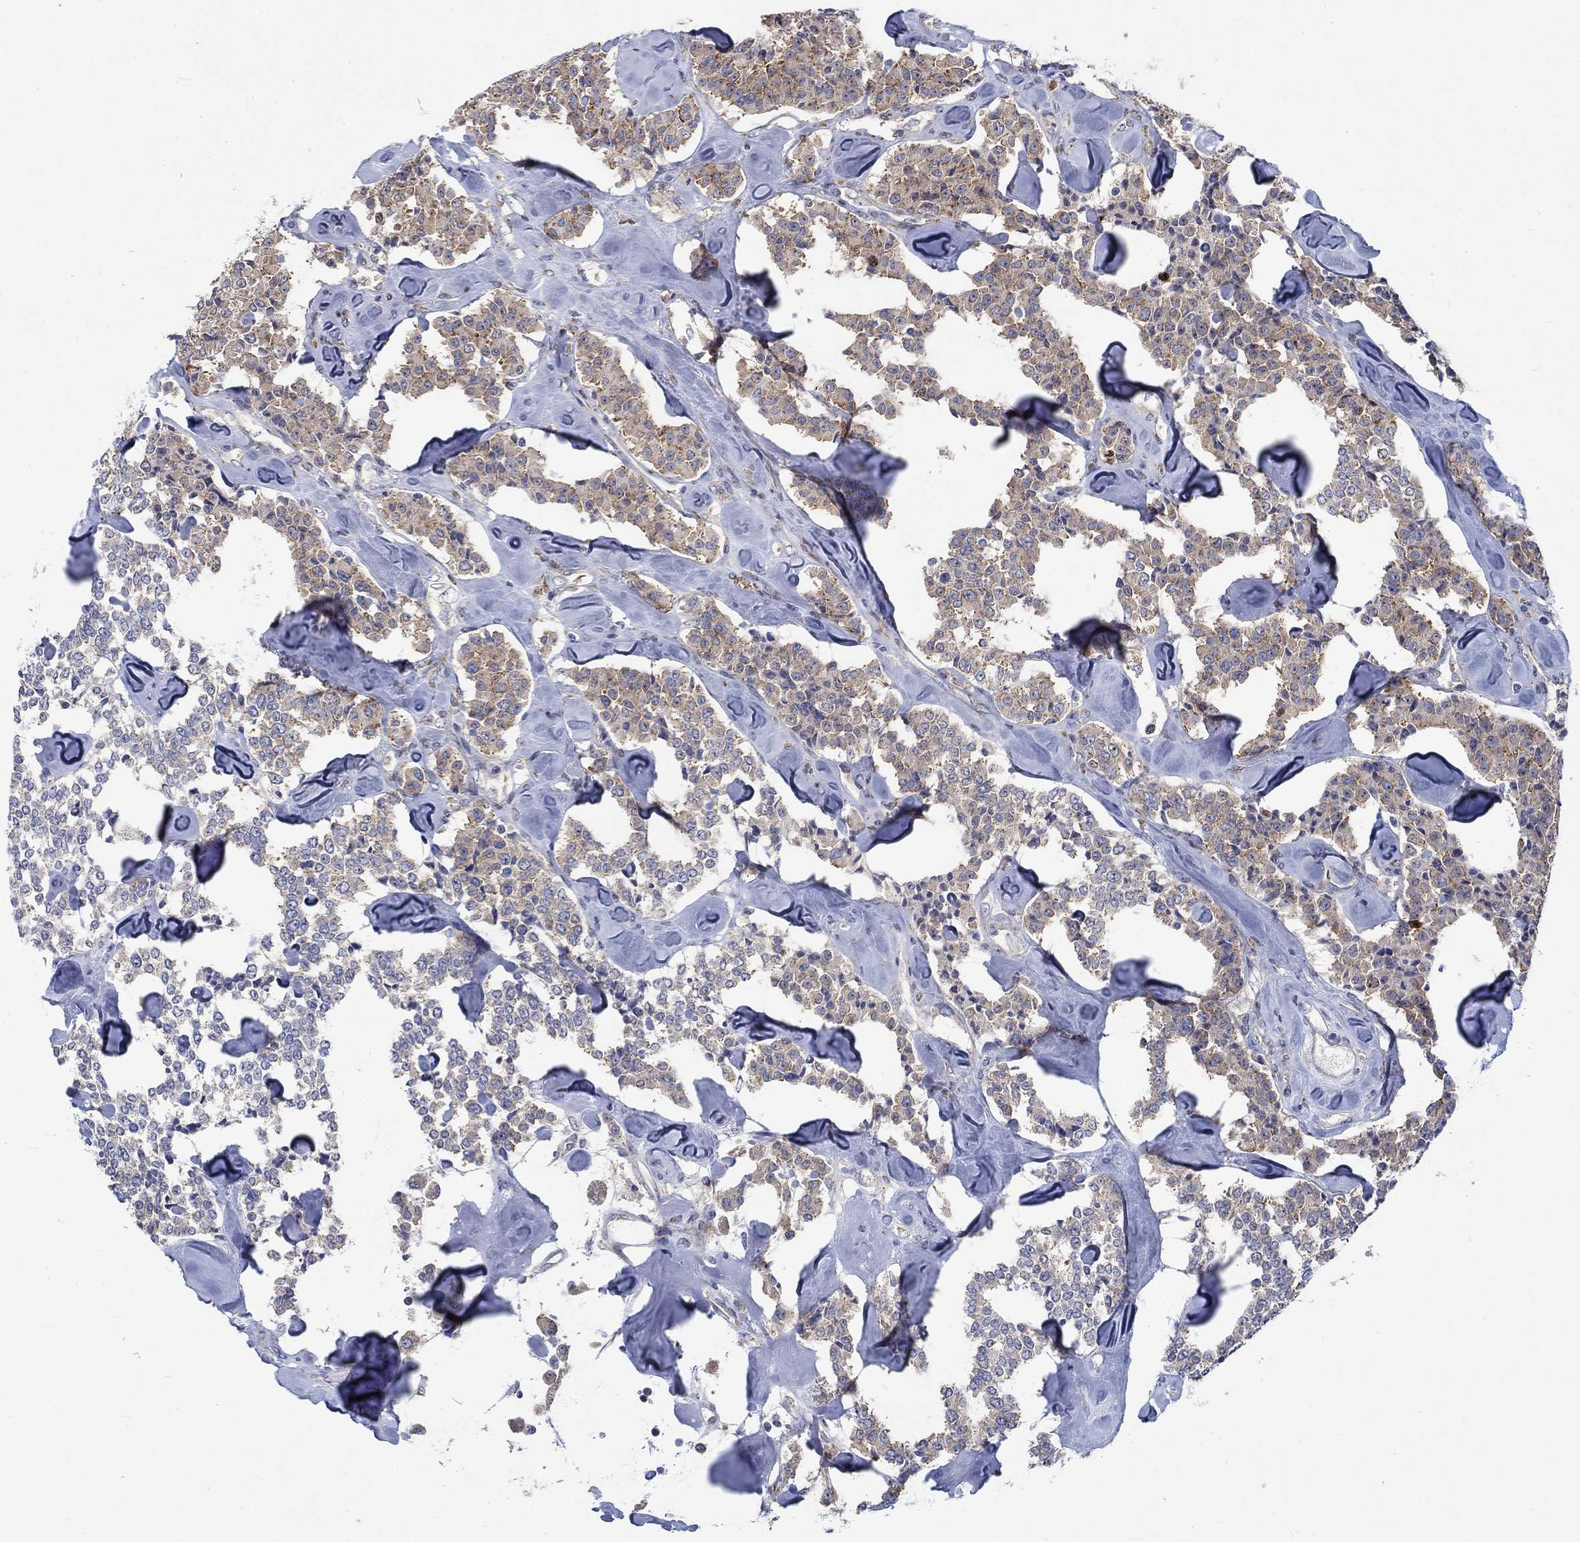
{"staining": {"intensity": "weak", "quantity": ">75%", "location": "cytoplasmic/membranous"}, "tissue": "carcinoid", "cell_type": "Tumor cells", "image_type": "cancer", "snomed": [{"axis": "morphology", "description": "Carcinoid, malignant, NOS"}, {"axis": "topography", "description": "Pancreas"}], "caption": "Immunohistochemical staining of malignant carcinoid exhibits low levels of weak cytoplasmic/membranous protein expression in approximately >75% of tumor cells.", "gene": "MMP24", "patient": {"sex": "male", "age": 41}}